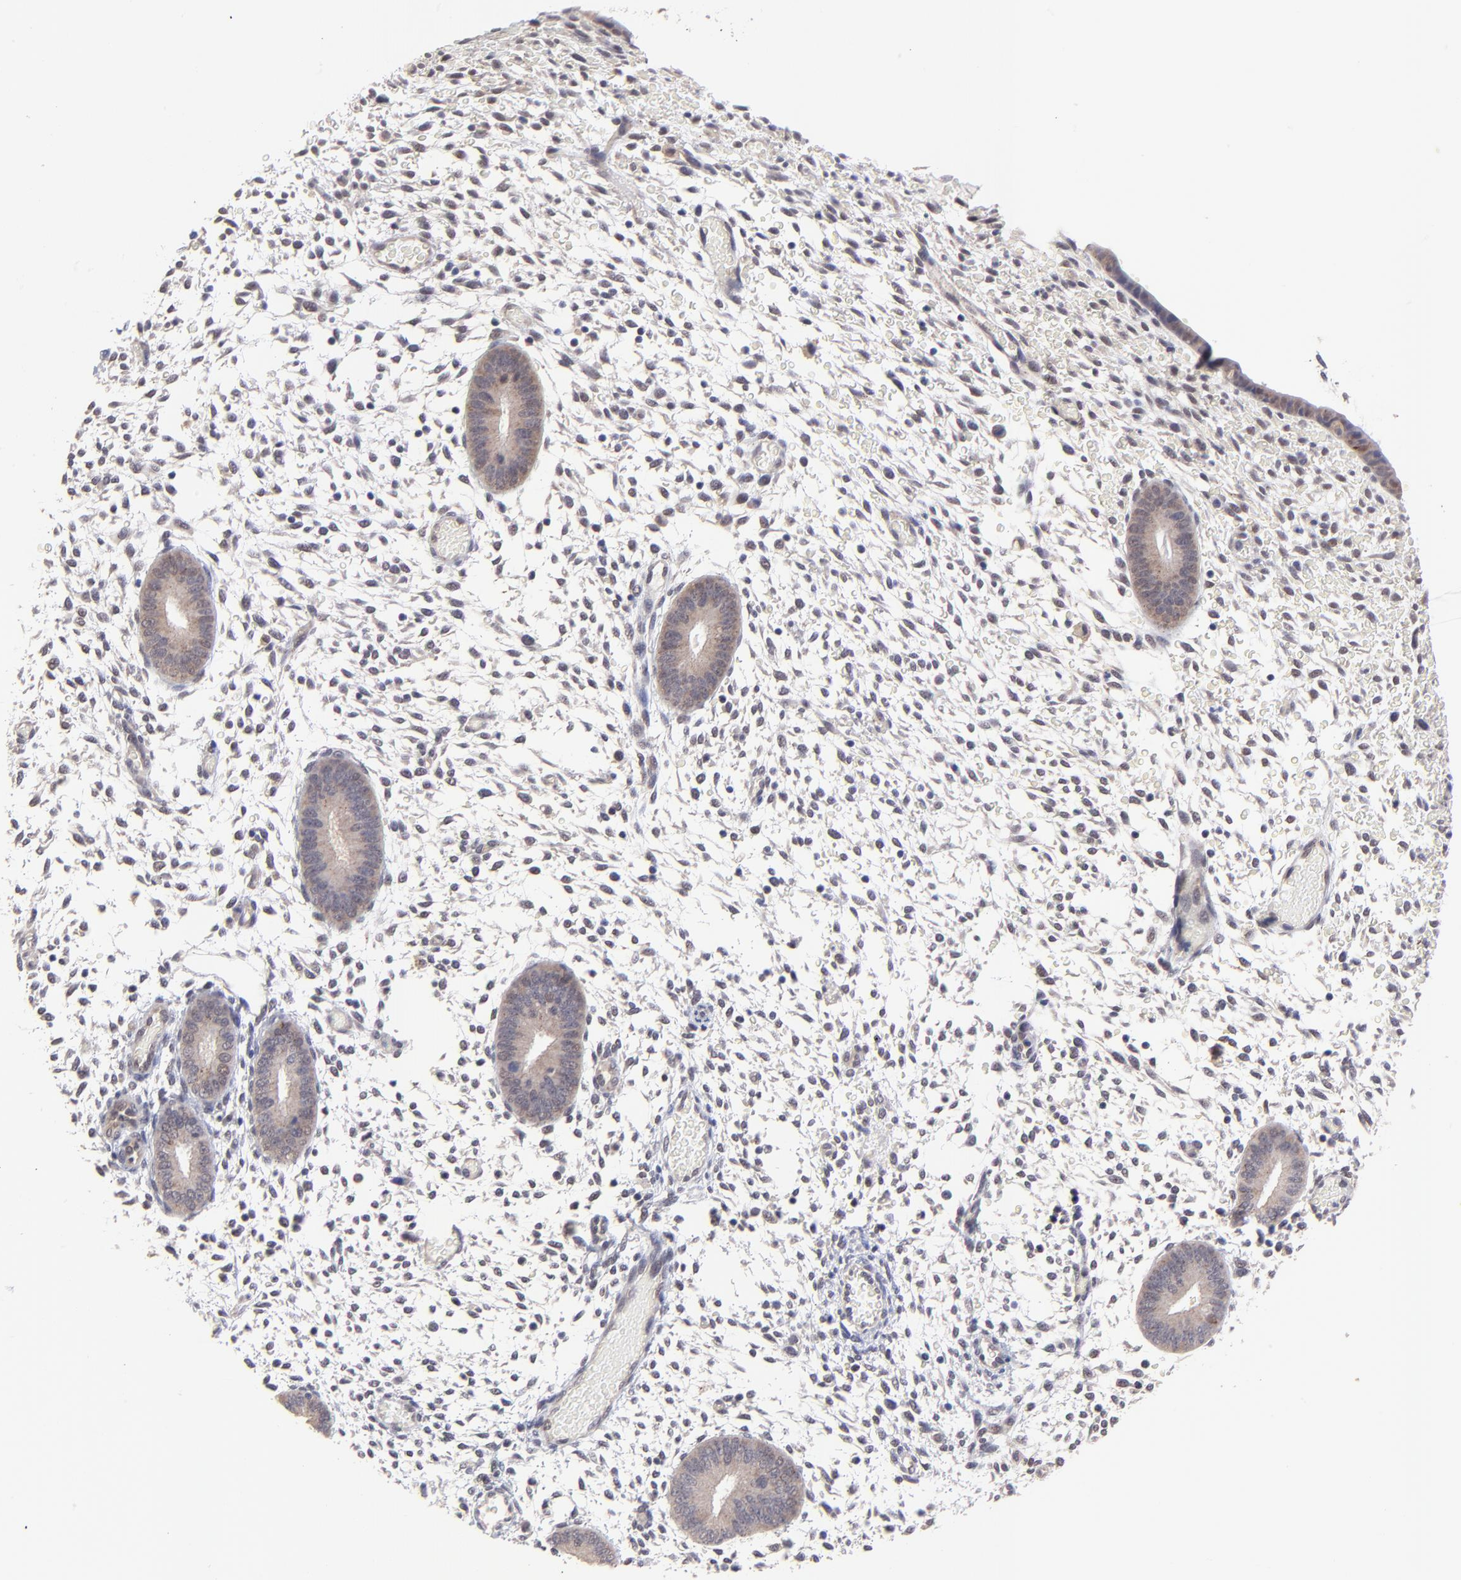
{"staining": {"intensity": "negative", "quantity": "none", "location": "none"}, "tissue": "endometrium", "cell_type": "Cells in endometrial stroma", "image_type": "normal", "snomed": [{"axis": "morphology", "description": "Normal tissue, NOS"}, {"axis": "topography", "description": "Endometrium"}], "caption": "IHC photomicrograph of benign human endometrium stained for a protein (brown), which reveals no expression in cells in endometrial stroma. (Brightfield microscopy of DAB (3,3'-diaminobenzidine) IHC at high magnification).", "gene": "ZNF747", "patient": {"sex": "female", "age": 42}}